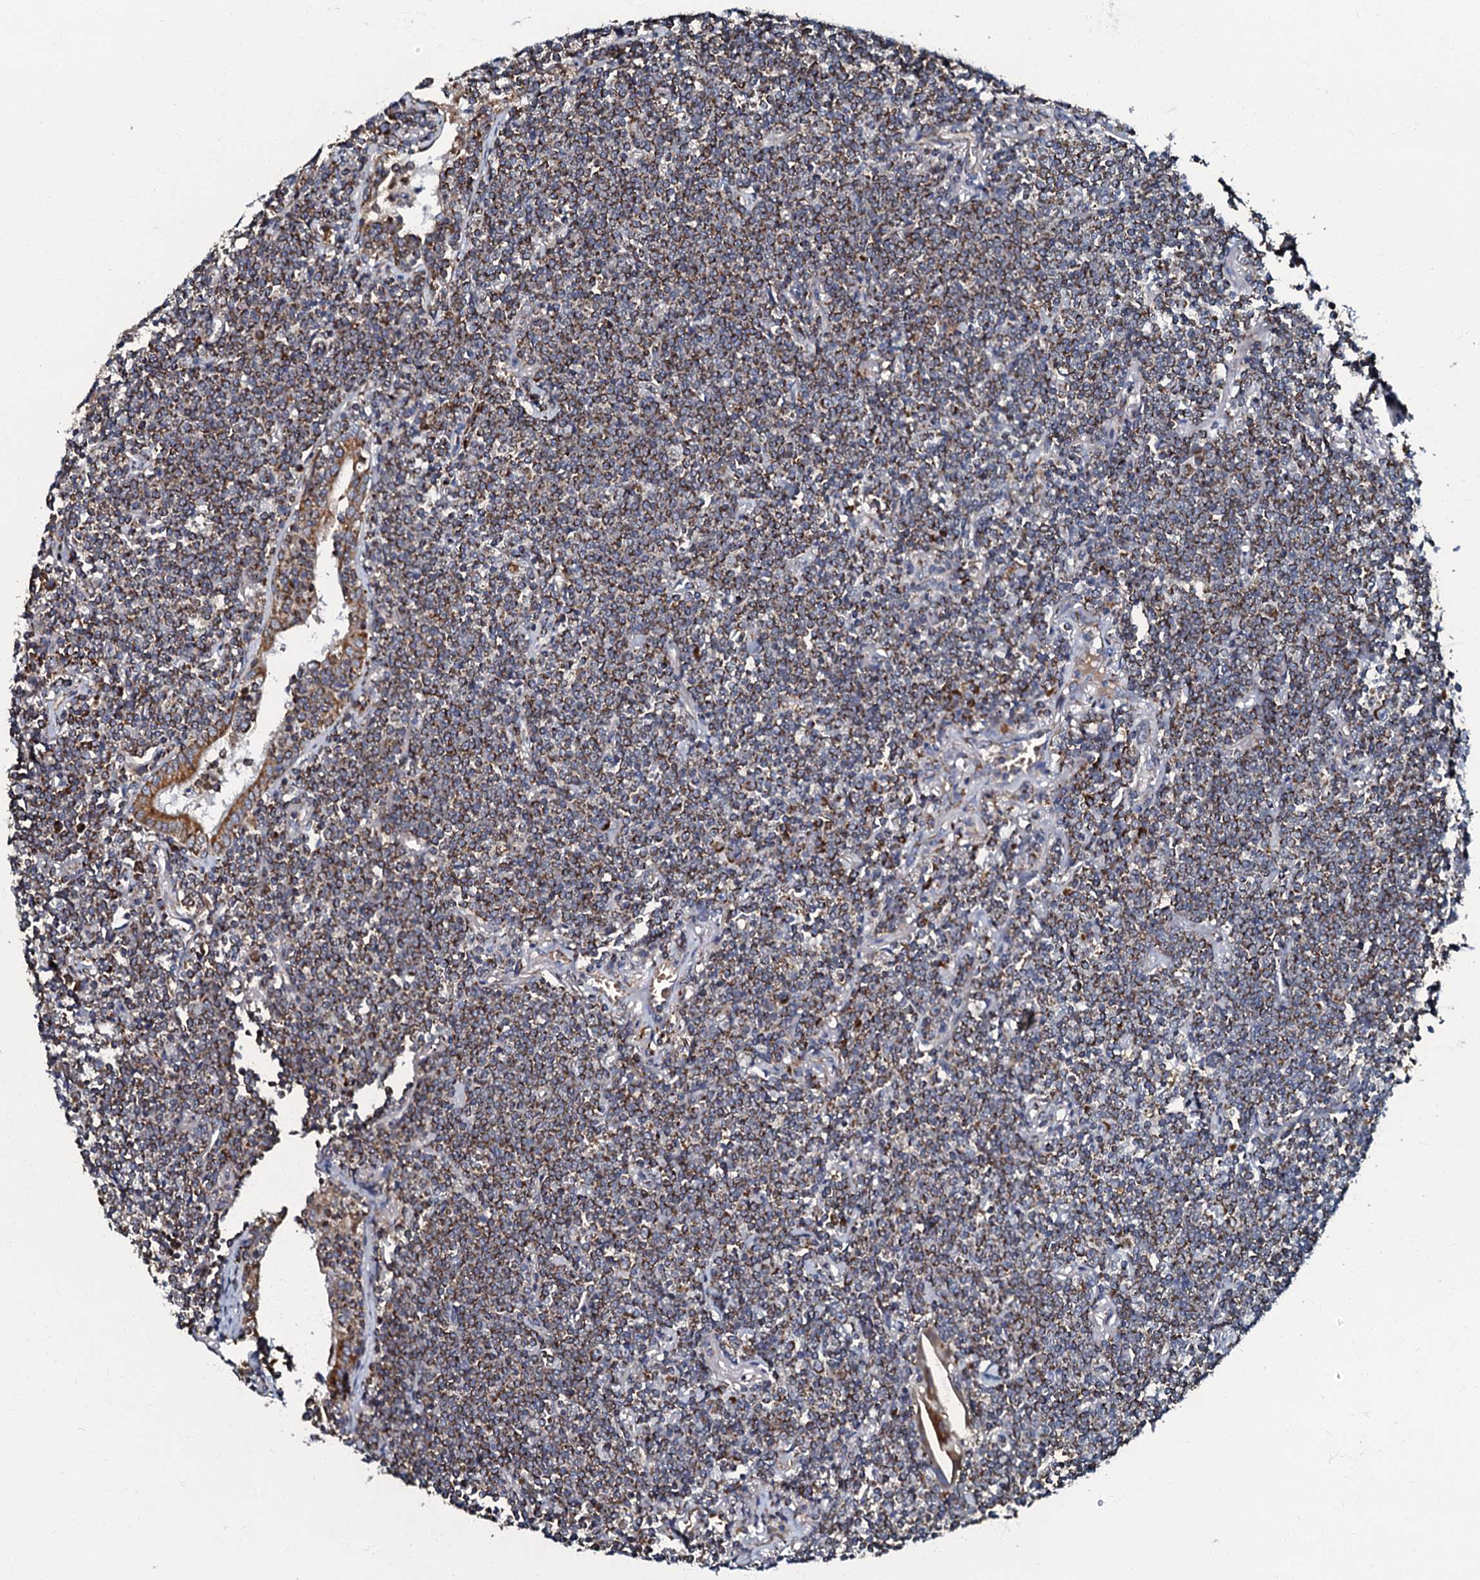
{"staining": {"intensity": "moderate", "quantity": "25%-75%", "location": "cytoplasmic/membranous"}, "tissue": "lymphoma", "cell_type": "Tumor cells", "image_type": "cancer", "snomed": [{"axis": "morphology", "description": "Malignant lymphoma, non-Hodgkin's type, Low grade"}, {"axis": "topography", "description": "Lung"}], "caption": "Immunohistochemistry (IHC) image of neoplastic tissue: malignant lymphoma, non-Hodgkin's type (low-grade) stained using IHC shows medium levels of moderate protein expression localized specifically in the cytoplasmic/membranous of tumor cells, appearing as a cytoplasmic/membranous brown color.", "gene": "NDUFA12", "patient": {"sex": "female", "age": 71}}